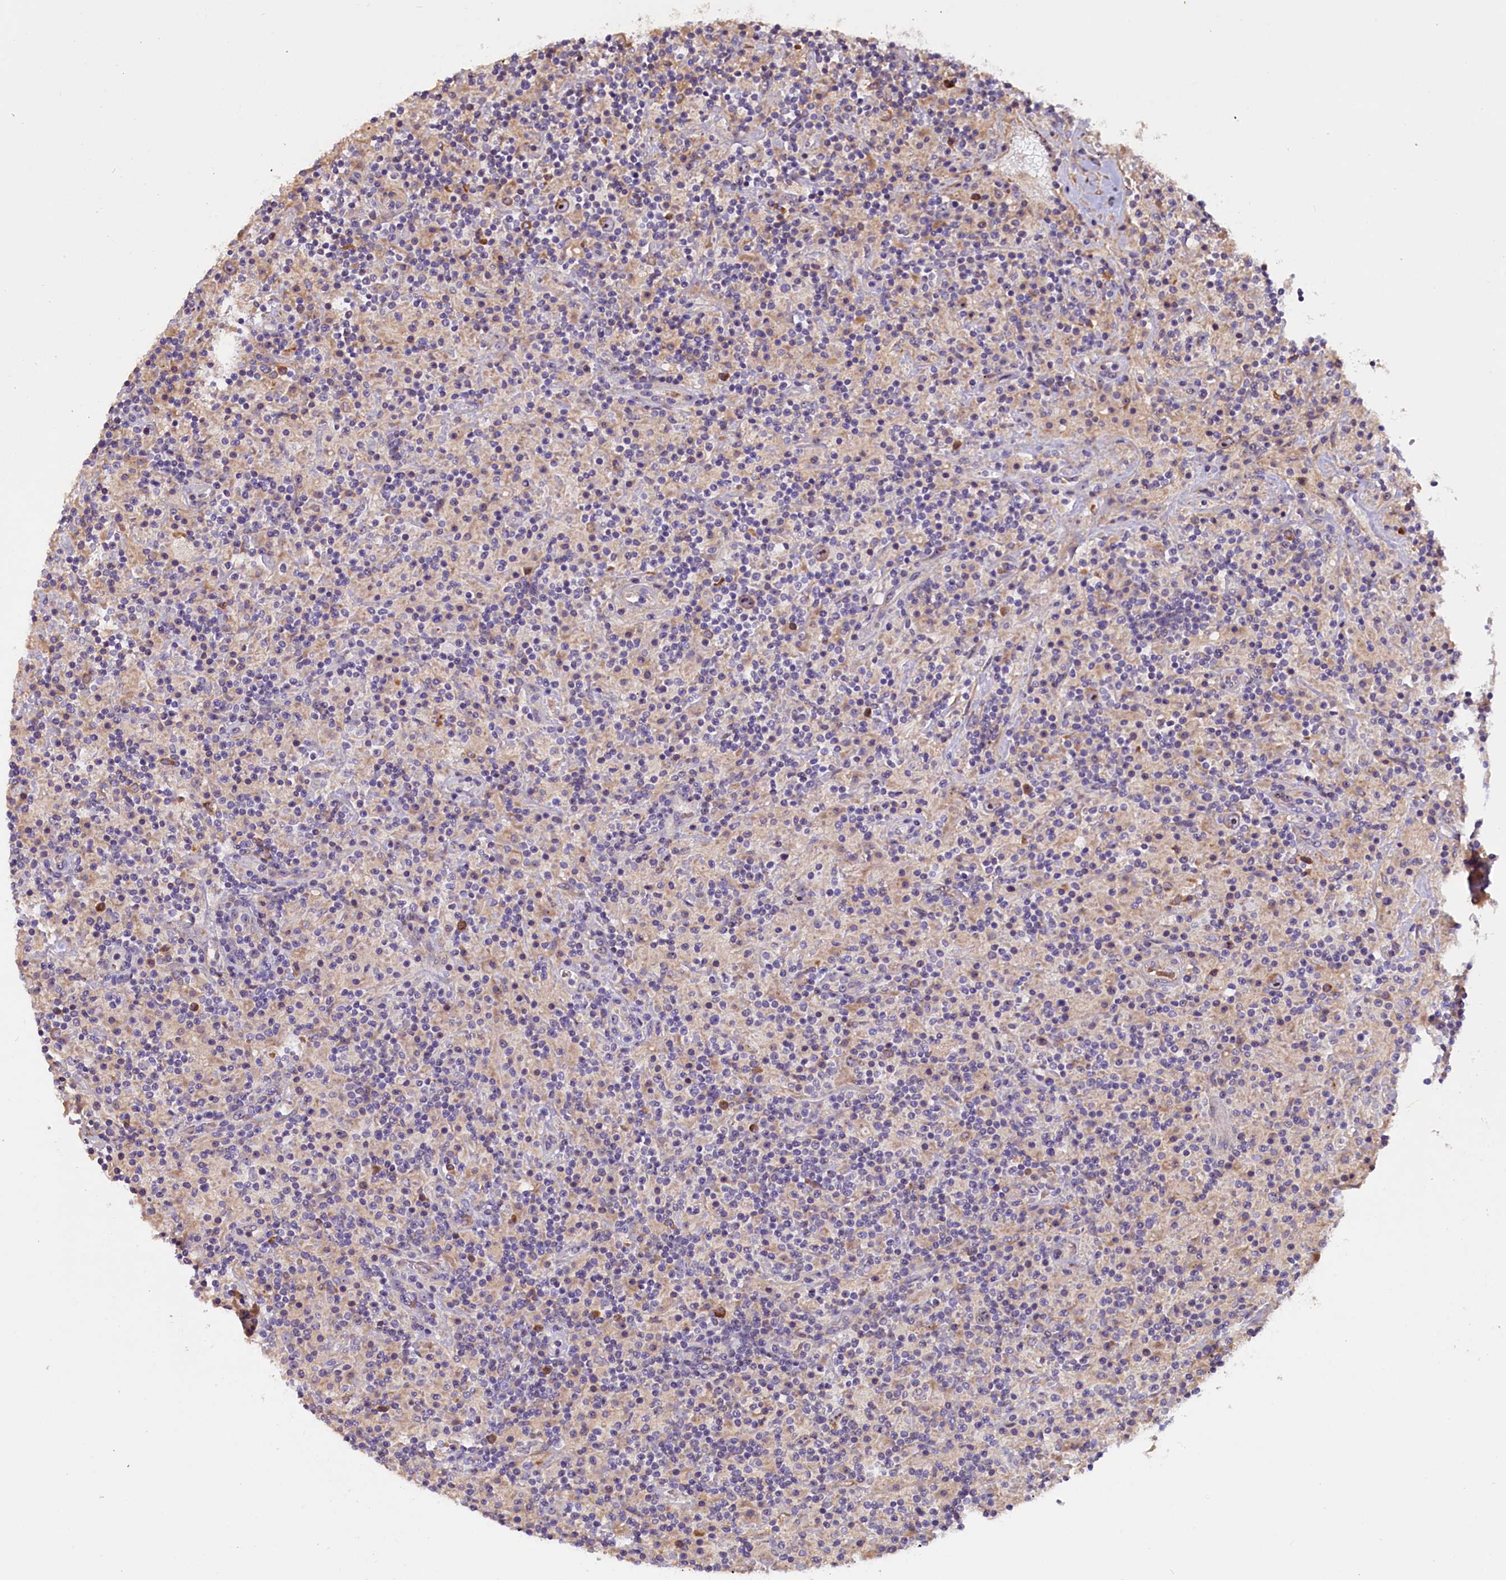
{"staining": {"intensity": "negative", "quantity": "none", "location": "none"}, "tissue": "lymphoma", "cell_type": "Tumor cells", "image_type": "cancer", "snomed": [{"axis": "morphology", "description": "Hodgkin's disease, NOS"}, {"axis": "topography", "description": "Lymph node"}], "caption": "A micrograph of human lymphoma is negative for staining in tumor cells. (Brightfield microscopy of DAB IHC at high magnification).", "gene": "FRY", "patient": {"sex": "male", "age": 70}}